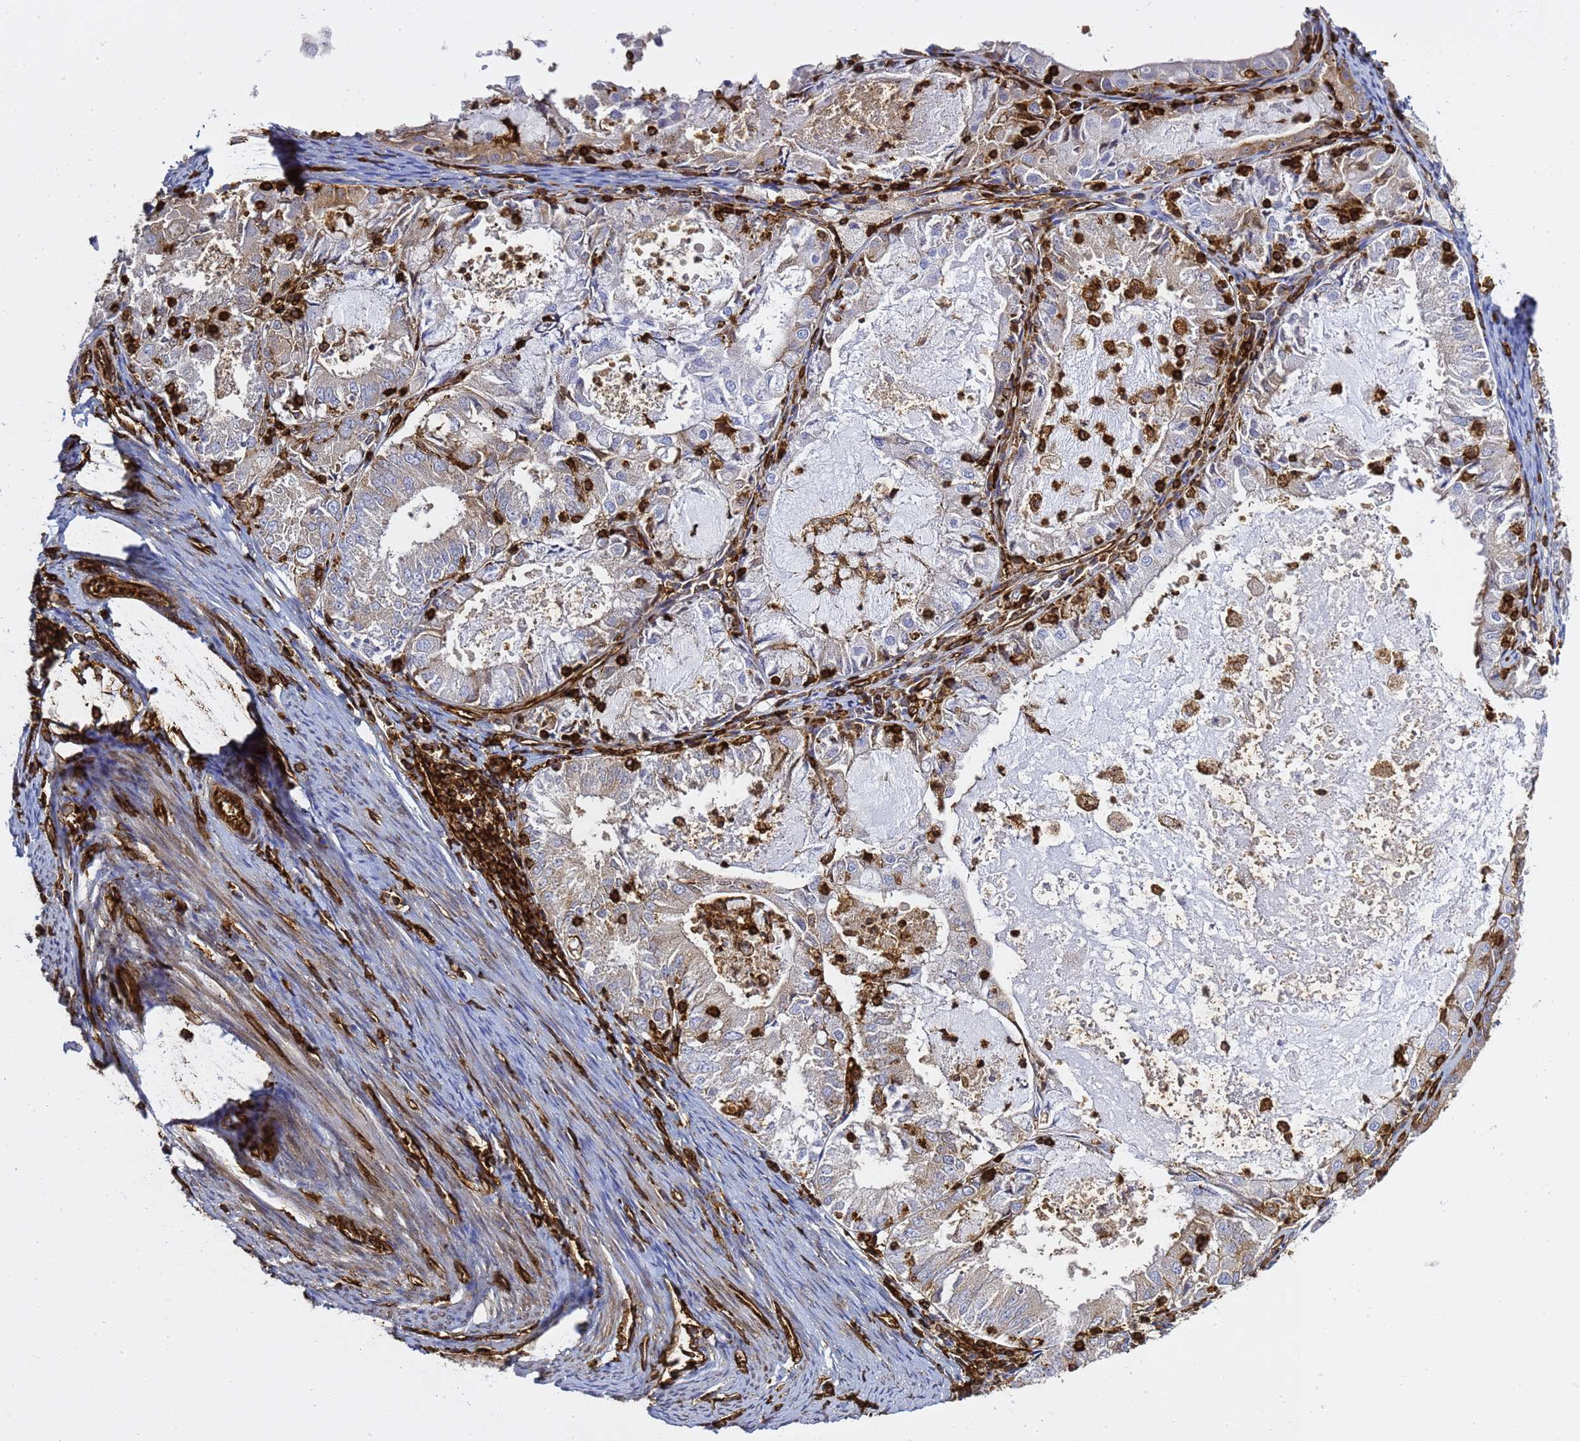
{"staining": {"intensity": "weak", "quantity": "<25%", "location": "cytoplasmic/membranous"}, "tissue": "endometrial cancer", "cell_type": "Tumor cells", "image_type": "cancer", "snomed": [{"axis": "morphology", "description": "Adenocarcinoma, NOS"}, {"axis": "topography", "description": "Endometrium"}], "caption": "An image of human endometrial adenocarcinoma is negative for staining in tumor cells.", "gene": "ZBTB8OS", "patient": {"sex": "female", "age": 57}}